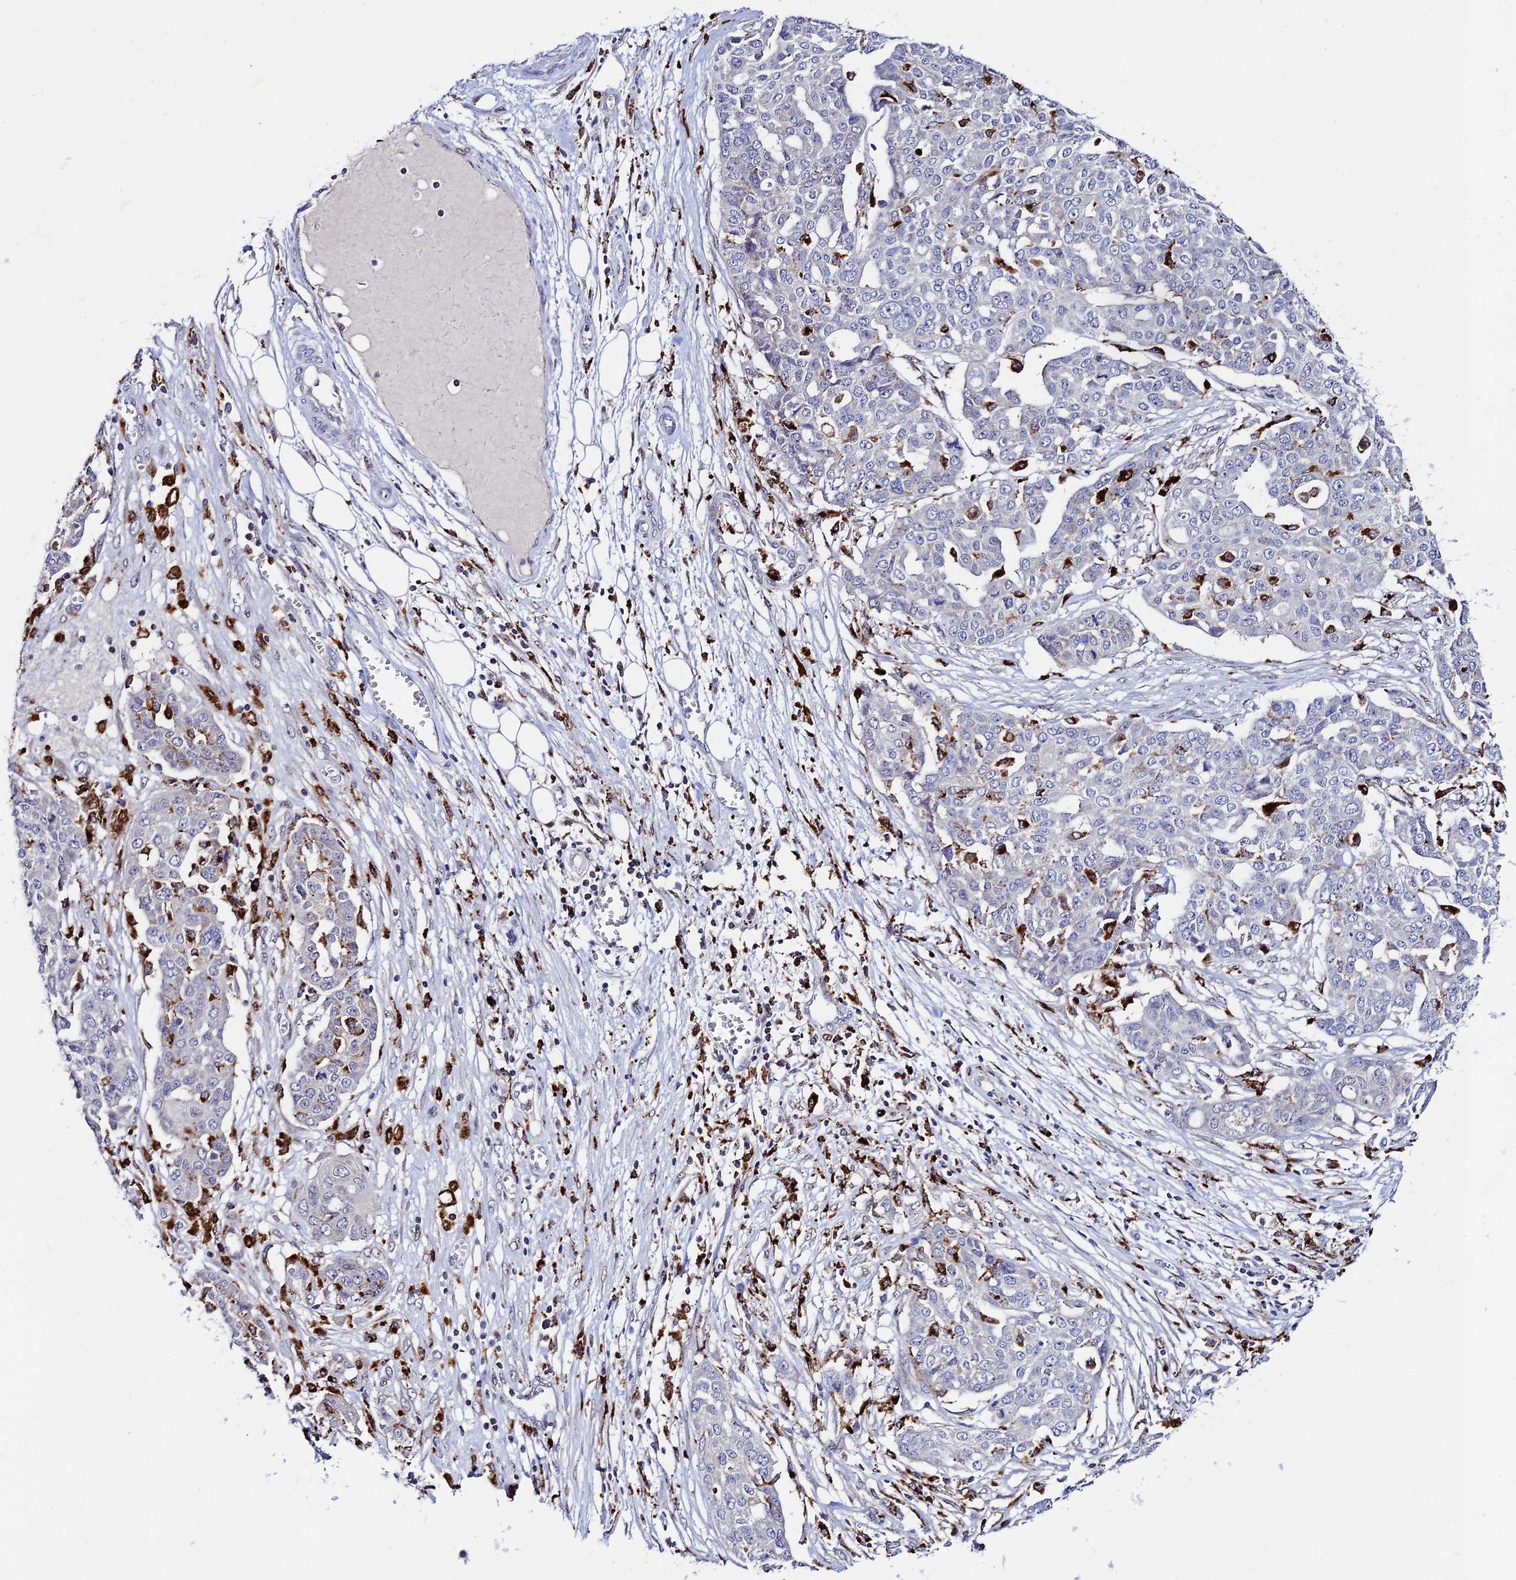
{"staining": {"intensity": "negative", "quantity": "none", "location": "none"}, "tissue": "ovarian cancer", "cell_type": "Tumor cells", "image_type": "cancer", "snomed": [{"axis": "morphology", "description": "Cystadenocarcinoma, serous, NOS"}, {"axis": "topography", "description": "Soft tissue"}, {"axis": "topography", "description": "Ovary"}], "caption": "A micrograph of human ovarian cancer is negative for staining in tumor cells.", "gene": "HIC1", "patient": {"sex": "female", "age": 57}}